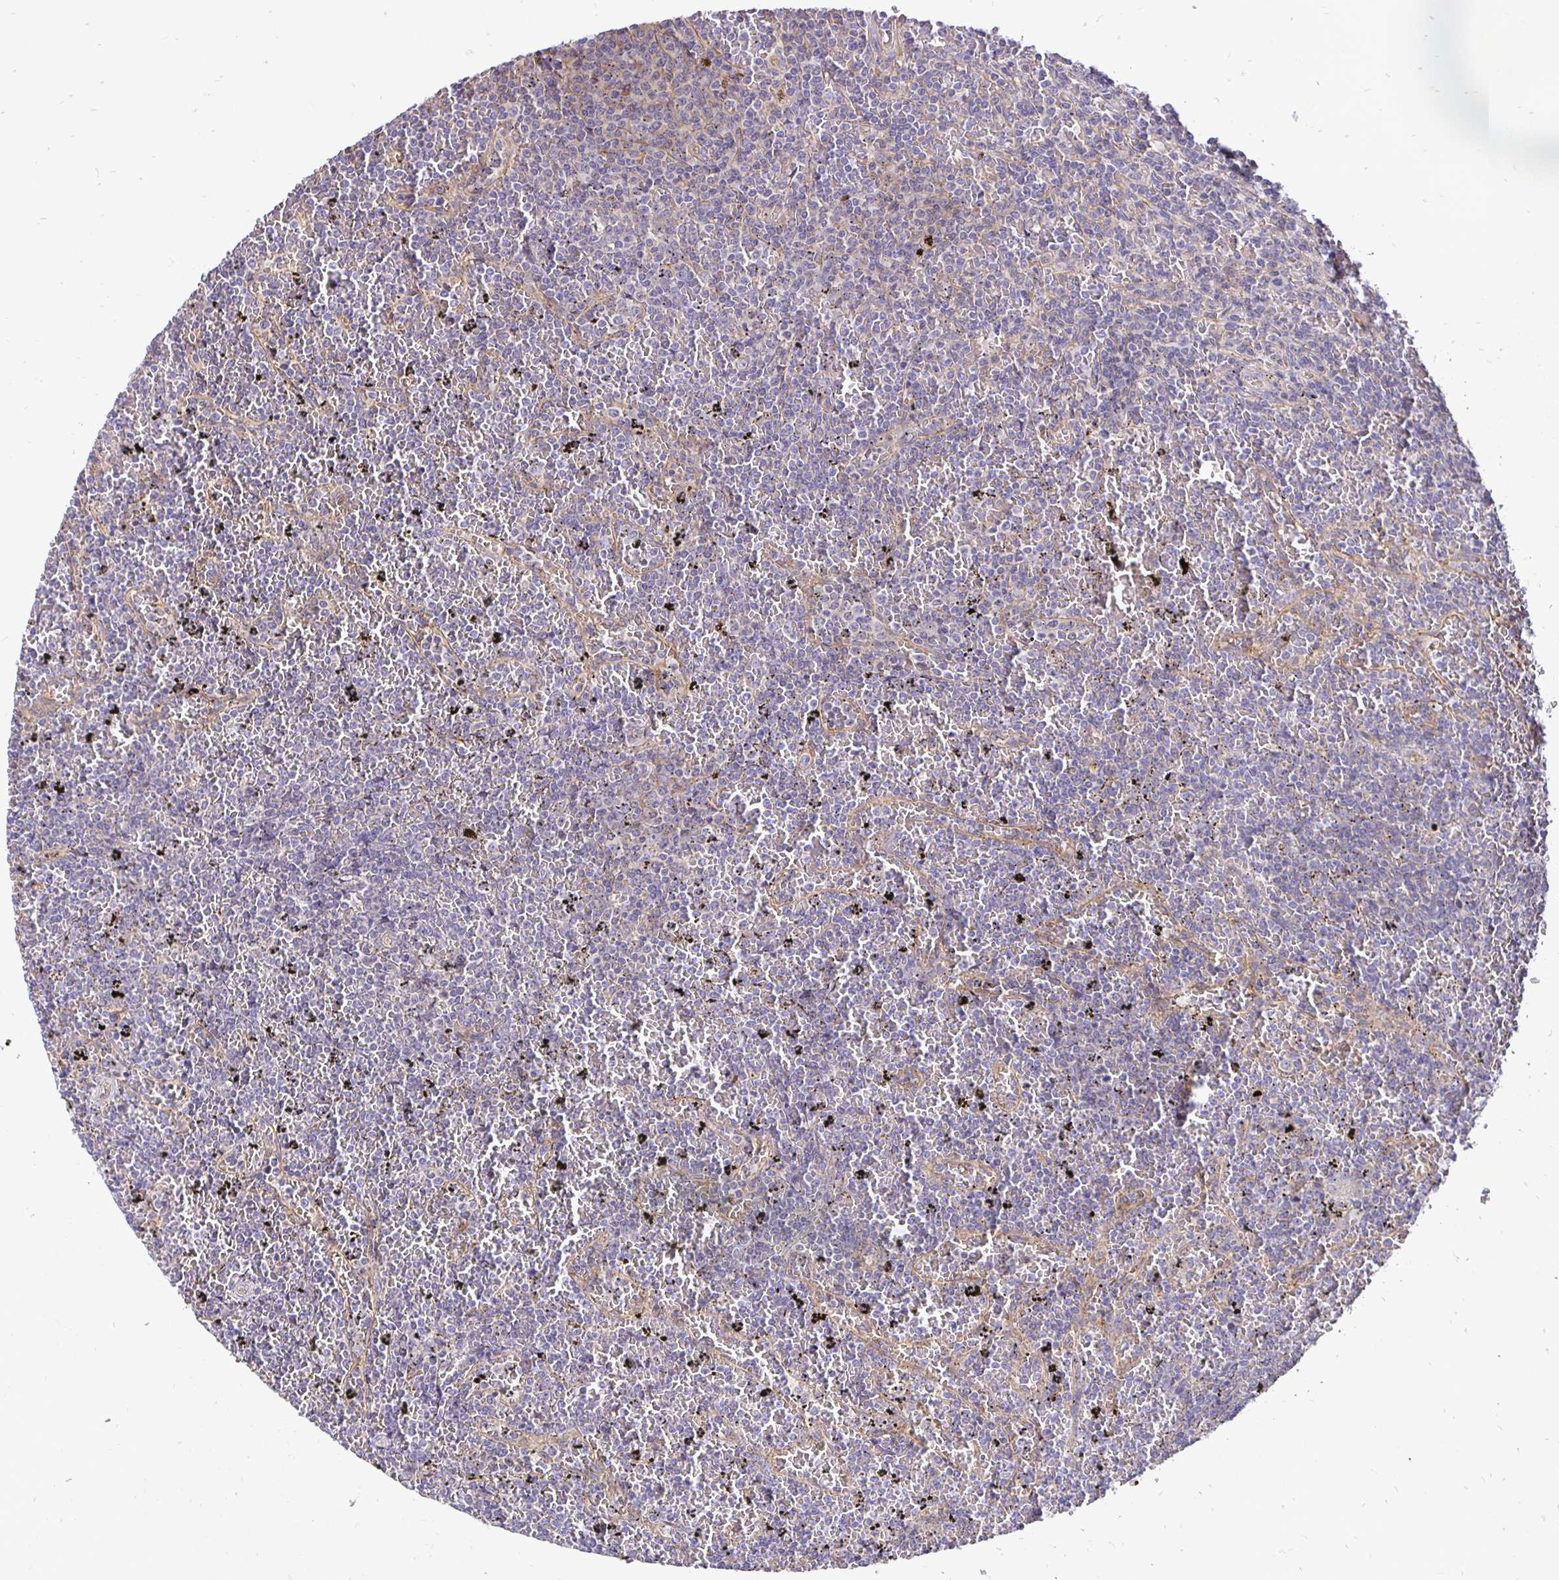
{"staining": {"intensity": "negative", "quantity": "none", "location": "none"}, "tissue": "lymphoma", "cell_type": "Tumor cells", "image_type": "cancer", "snomed": [{"axis": "morphology", "description": "Malignant lymphoma, non-Hodgkin's type, Low grade"}, {"axis": "topography", "description": "Spleen"}], "caption": "The immunohistochemistry histopathology image has no significant positivity in tumor cells of low-grade malignant lymphoma, non-Hodgkin's type tissue. Nuclei are stained in blue.", "gene": "SLC9A1", "patient": {"sex": "female", "age": 77}}